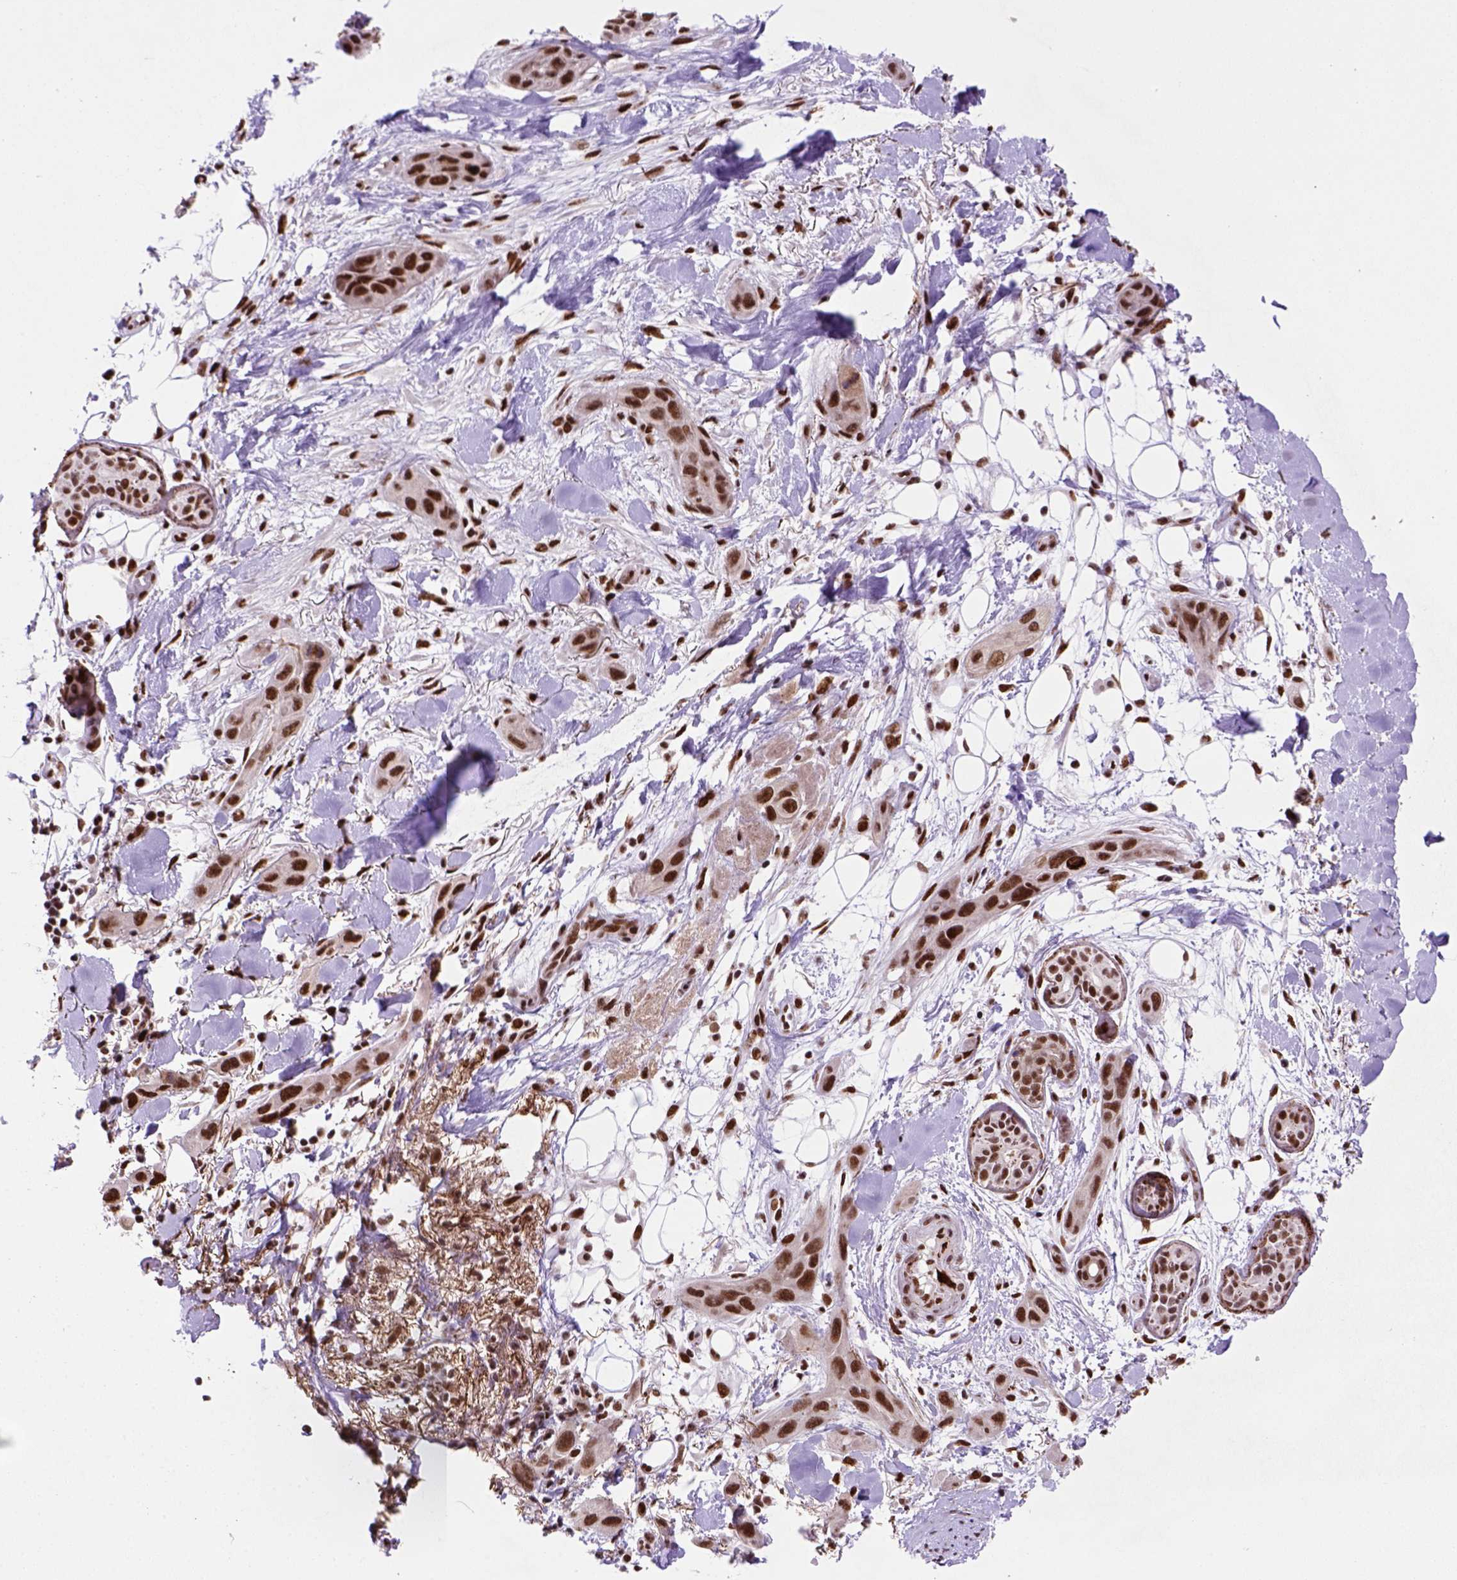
{"staining": {"intensity": "strong", "quantity": ">75%", "location": "nuclear"}, "tissue": "skin cancer", "cell_type": "Tumor cells", "image_type": "cancer", "snomed": [{"axis": "morphology", "description": "Squamous cell carcinoma, NOS"}, {"axis": "topography", "description": "Skin"}], "caption": "Immunohistochemical staining of human skin cancer (squamous cell carcinoma) shows strong nuclear protein expression in approximately >75% of tumor cells.", "gene": "NSMCE2", "patient": {"sex": "male", "age": 79}}